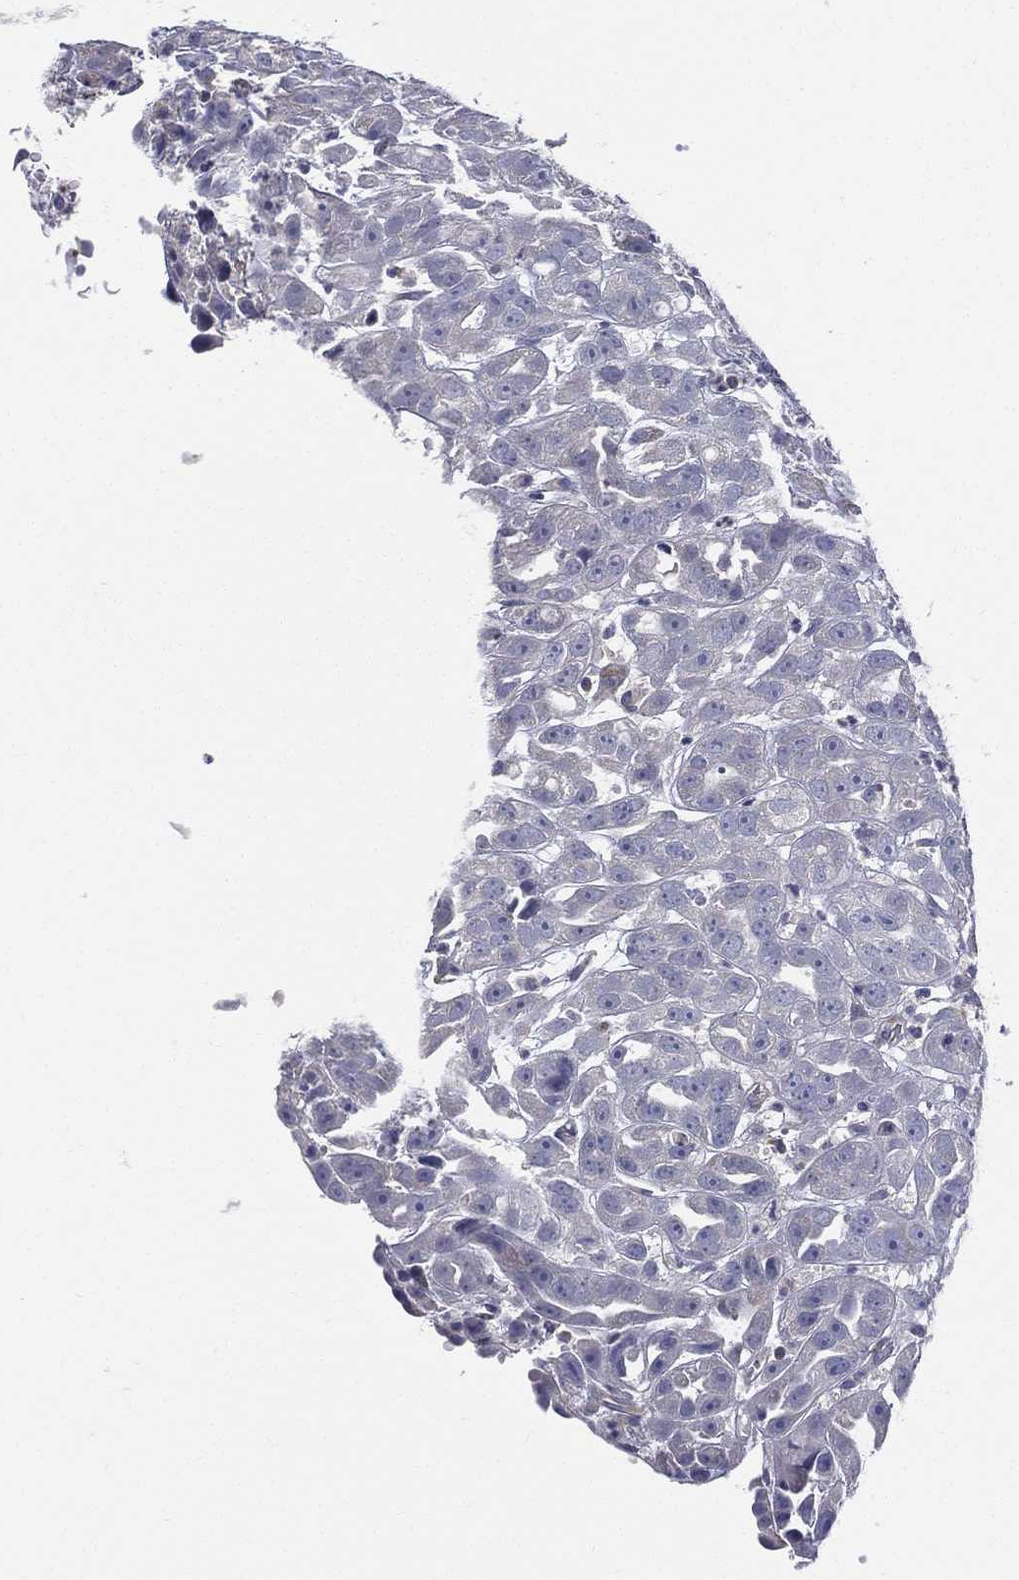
{"staining": {"intensity": "negative", "quantity": "none", "location": "none"}, "tissue": "urothelial cancer", "cell_type": "Tumor cells", "image_type": "cancer", "snomed": [{"axis": "morphology", "description": "Urothelial carcinoma, High grade"}, {"axis": "topography", "description": "Urinary bladder"}], "caption": "This is a photomicrograph of IHC staining of urothelial cancer, which shows no positivity in tumor cells.", "gene": "ETNPPL", "patient": {"sex": "female", "age": 41}}